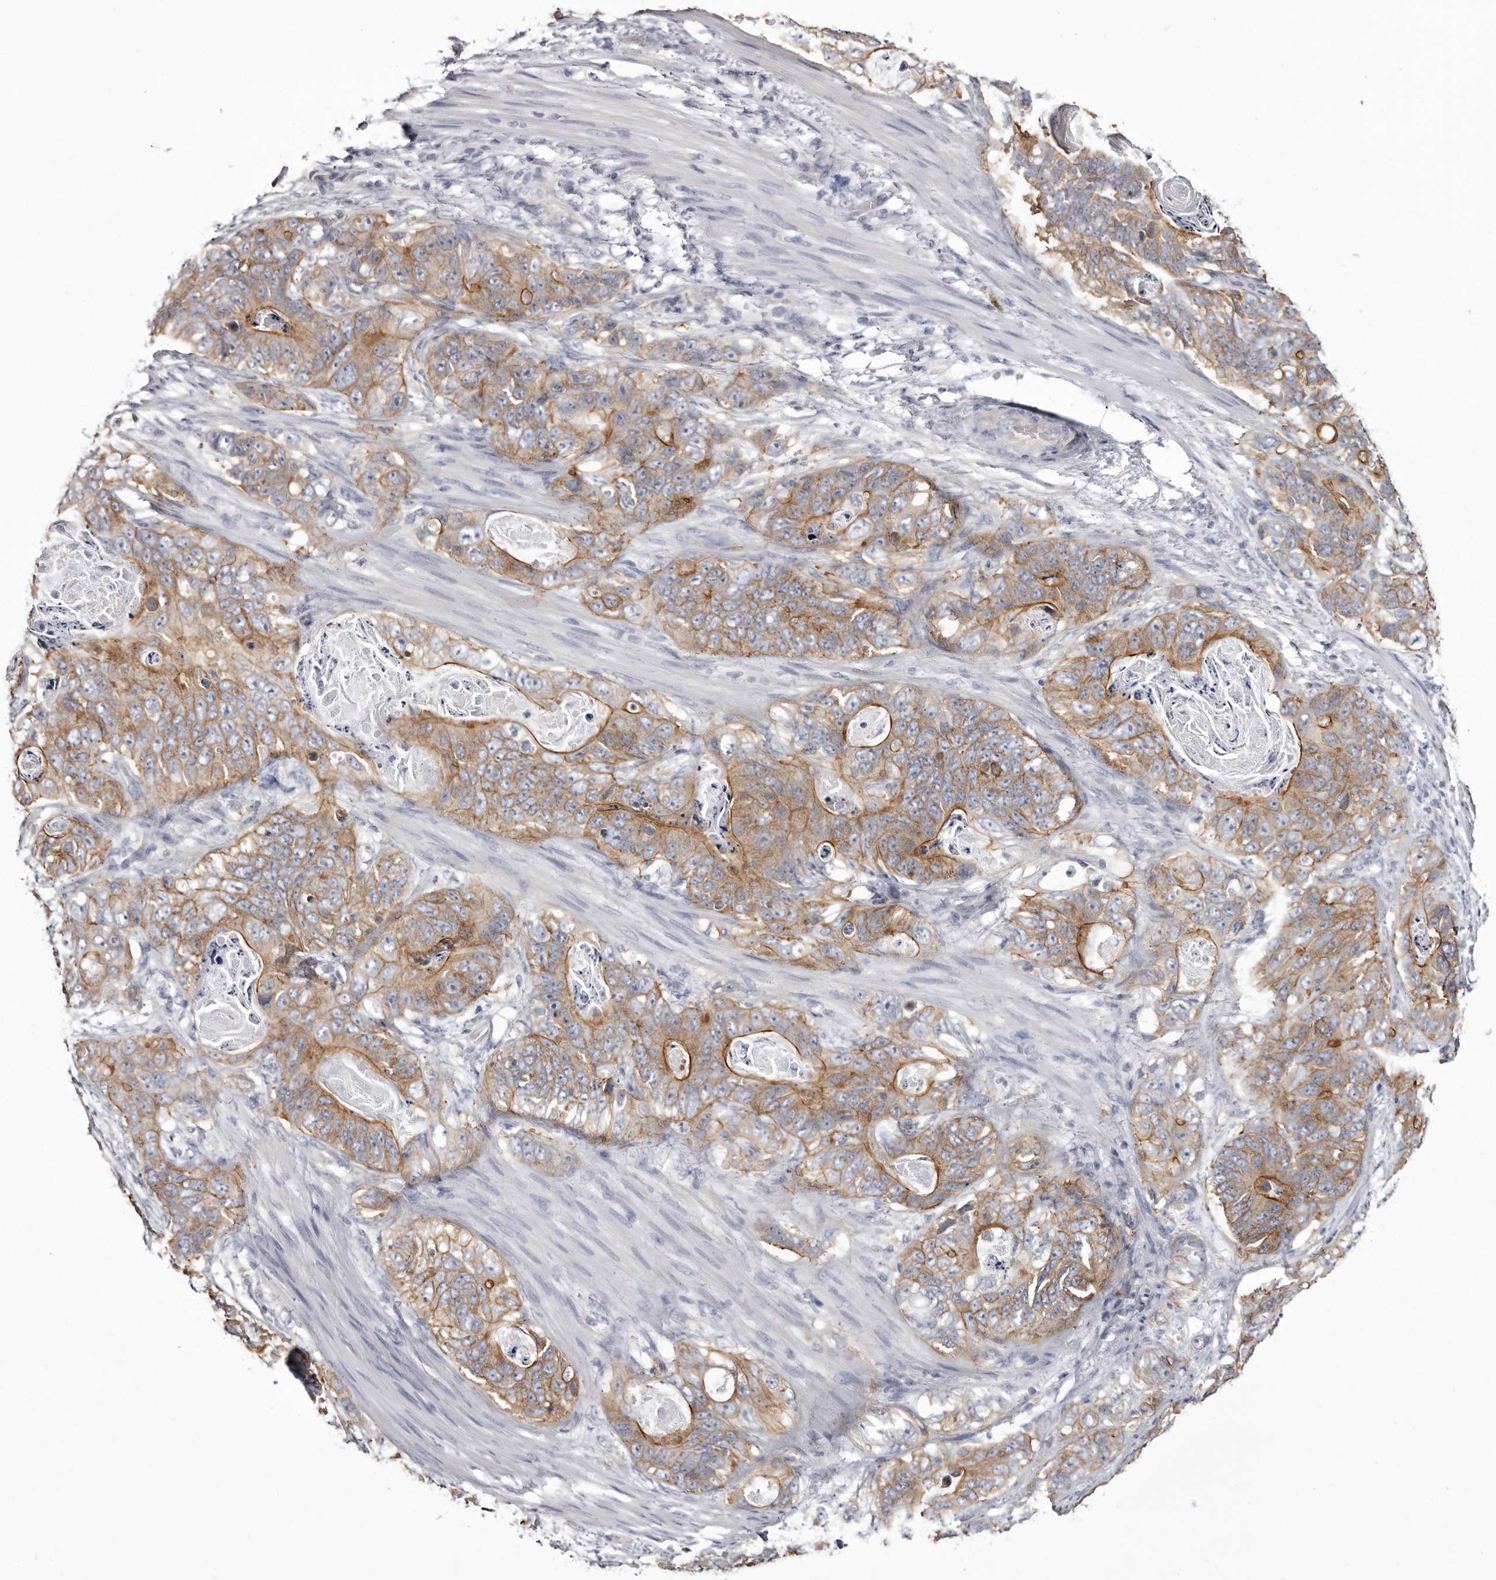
{"staining": {"intensity": "moderate", "quantity": ">75%", "location": "cytoplasmic/membranous"}, "tissue": "stomach cancer", "cell_type": "Tumor cells", "image_type": "cancer", "snomed": [{"axis": "morphology", "description": "Normal tissue, NOS"}, {"axis": "morphology", "description": "Adenocarcinoma, NOS"}, {"axis": "topography", "description": "Stomach"}], "caption": "Stomach cancer stained with DAB (3,3'-diaminobenzidine) IHC shows medium levels of moderate cytoplasmic/membranous expression in approximately >75% of tumor cells. (Brightfield microscopy of DAB IHC at high magnification).", "gene": "LAD1", "patient": {"sex": "female", "age": 89}}